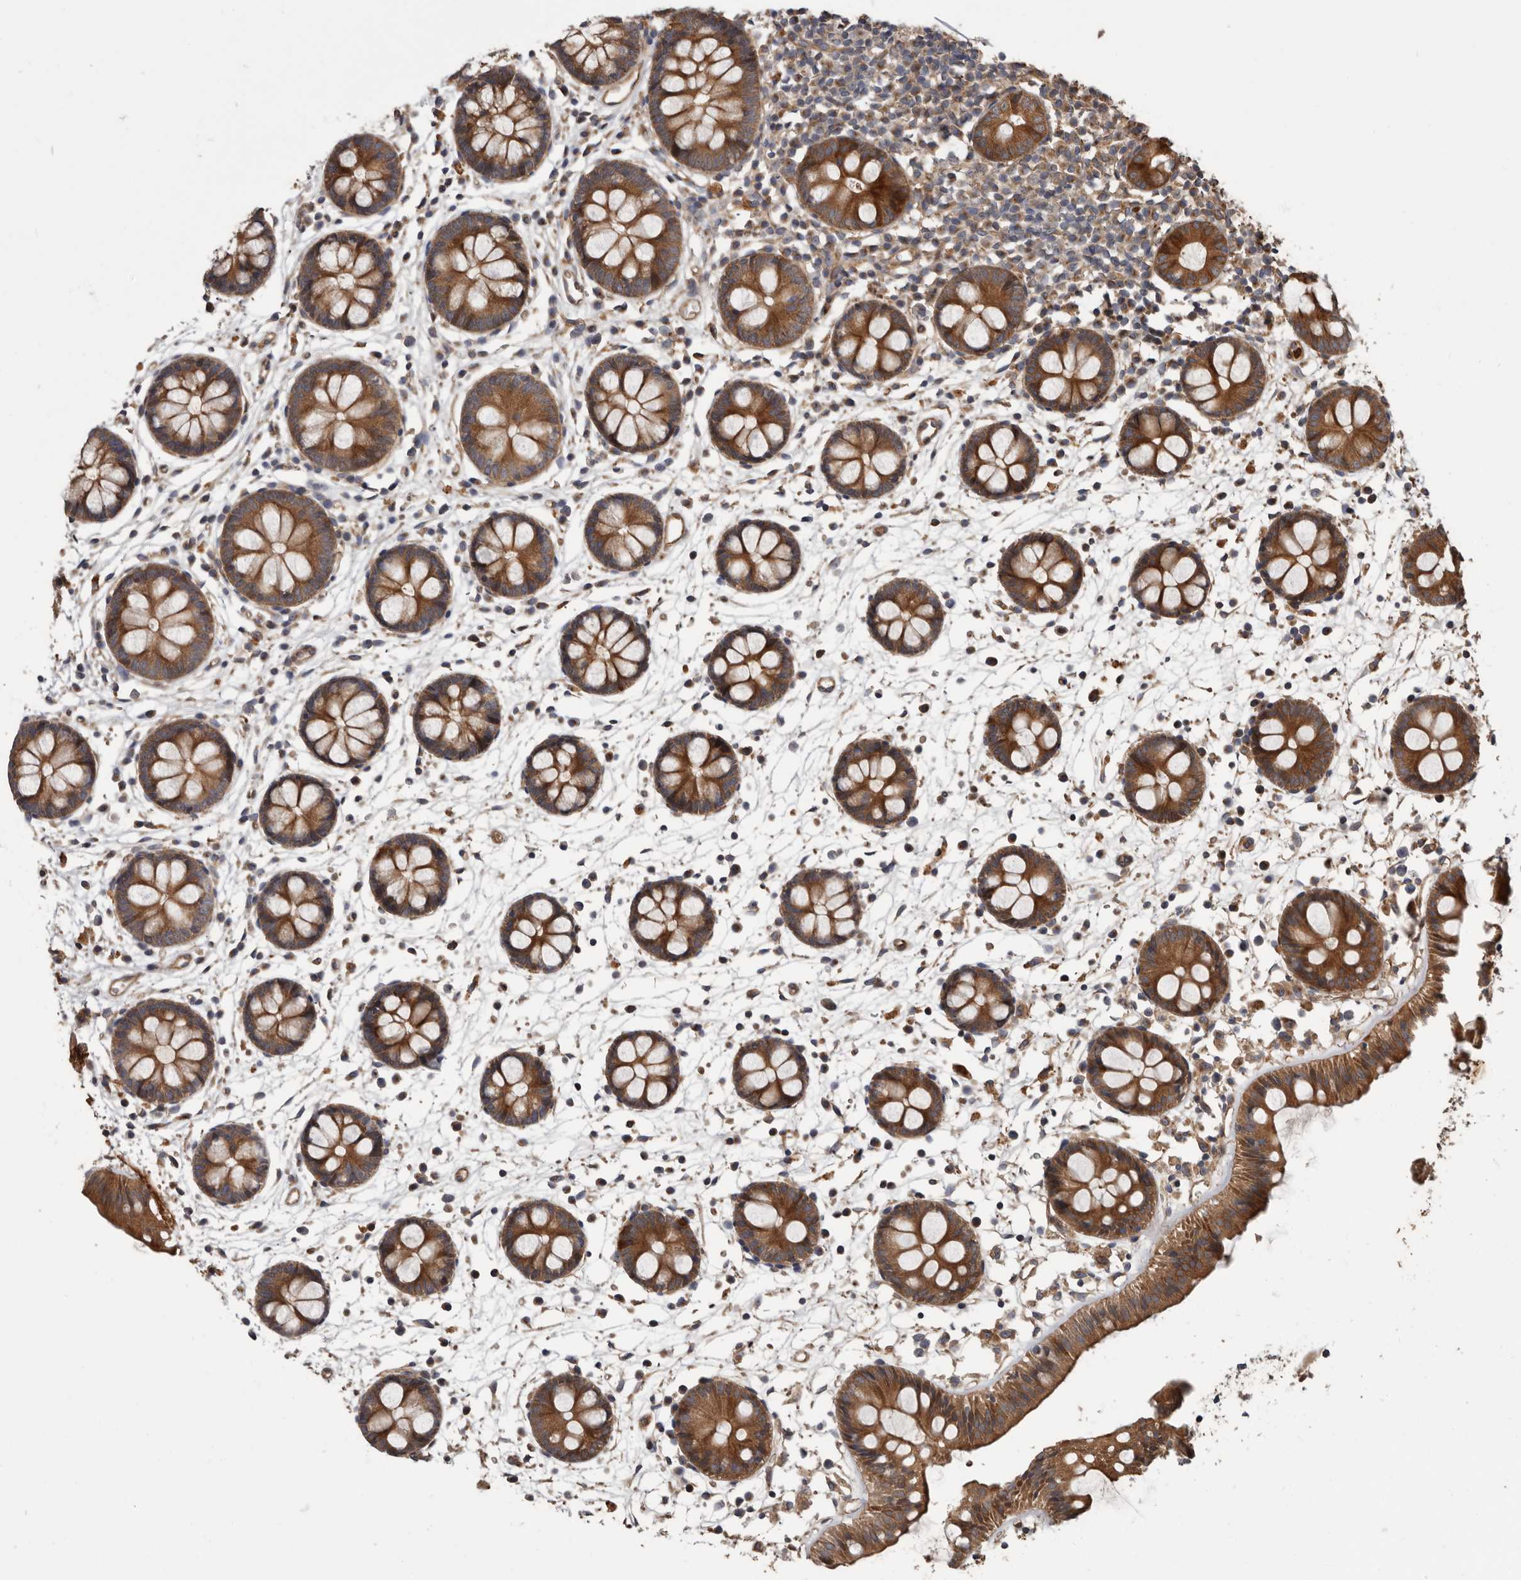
{"staining": {"intensity": "moderate", "quantity": ">75%", "location": "cytoplasmic/membranous"}, "tissue": "colon", "cell_type": "Endothelial cells", "image_type": "normal", "snomed": [{"axis": "morphology", "description": "Normal tissue, NOS"}, {"axis": "topography", "description": "Colon"}], "caption": "The image exhibits staining of benign colon, revealing moderate cytoplasmic/membranous protein expression (brown color) within endothelial cells.", "gene": "ARHGEF5", "patient": {"sex": "male", "age": 56}}